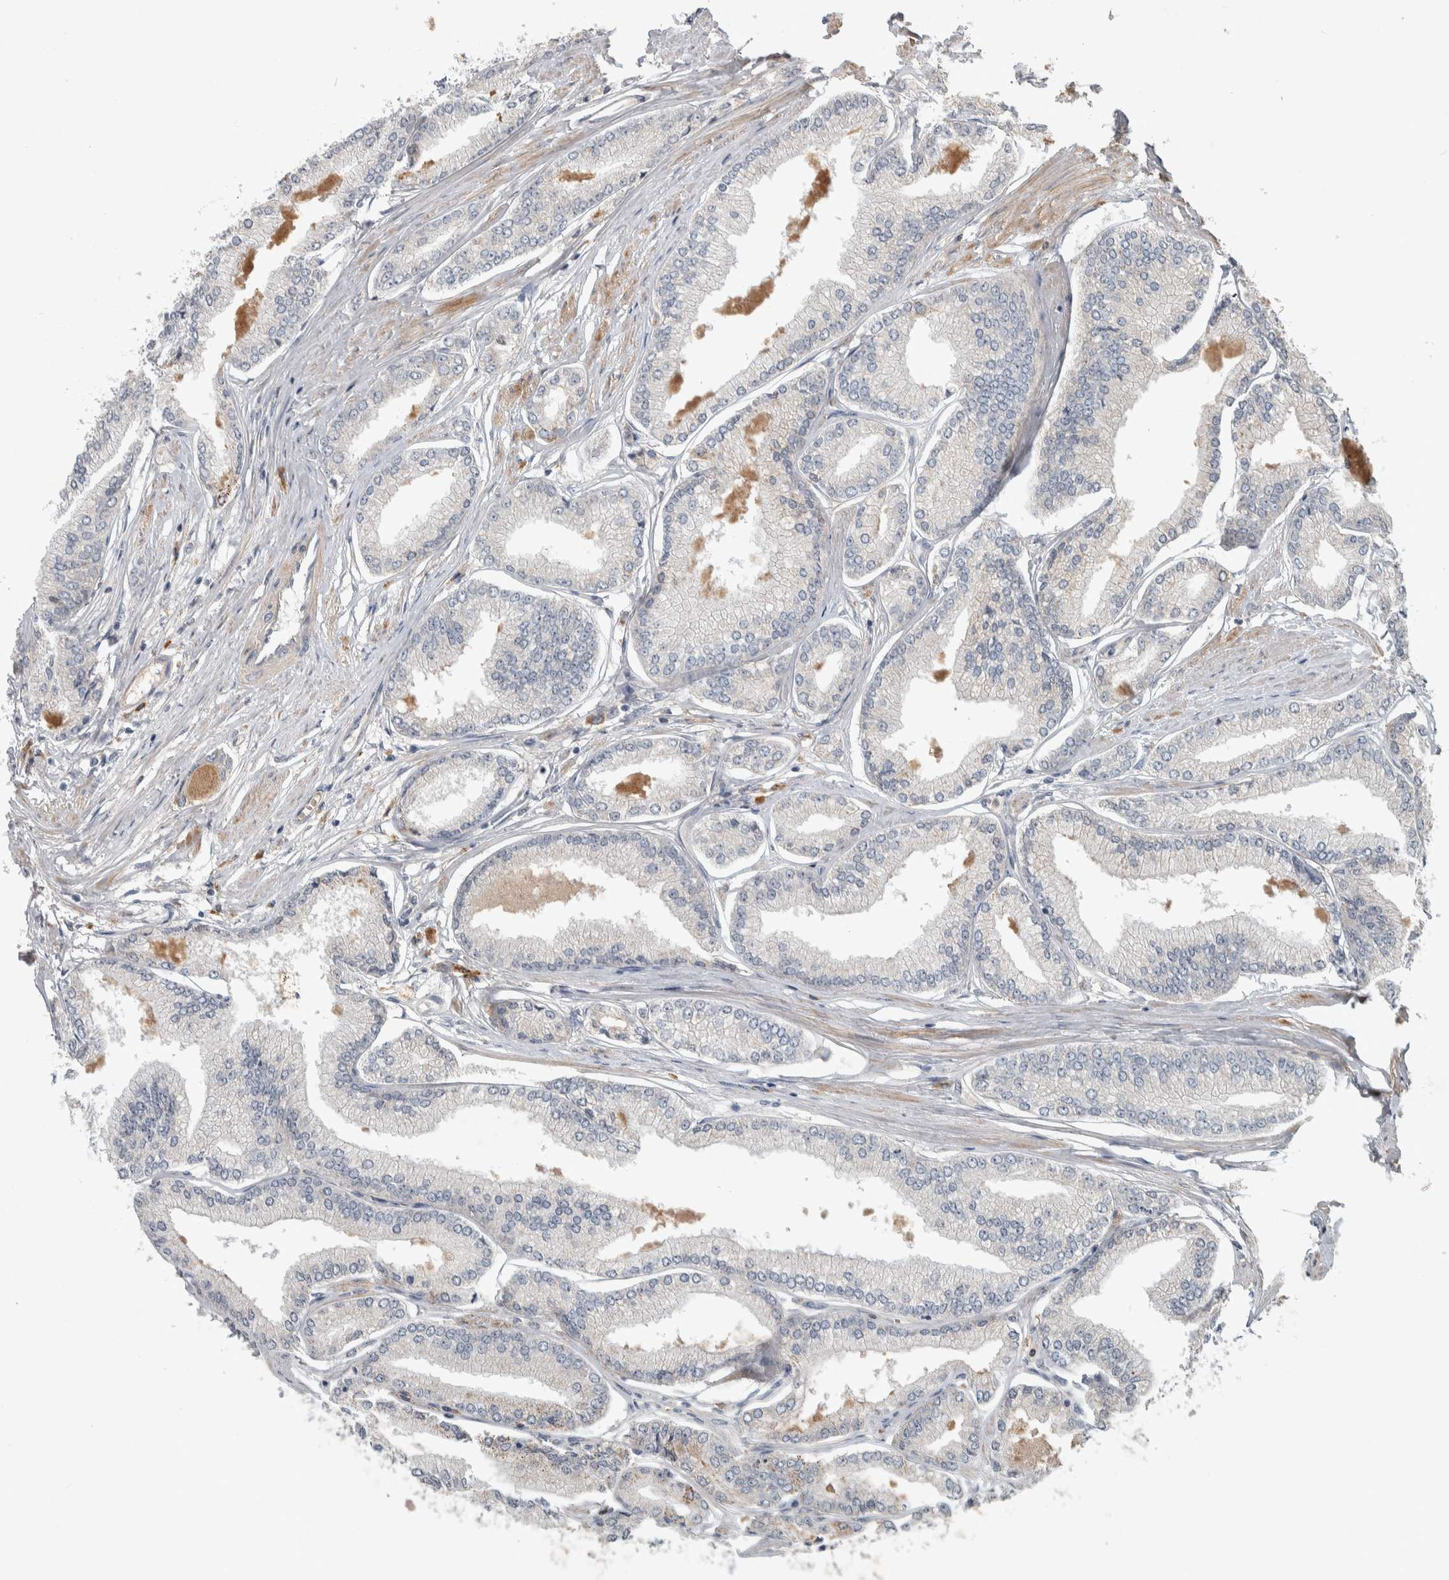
{"staining": {"intensity": "negative", "quantity": "none", "location": "none"}, "tissue": "prostate cancer", "cell_type": "Tumor cells", "image_type": "cancer", "snomed": [{"axis": "morphology", "description": "Adenocarcinoma, Low grade"}, {"axis": "topography", "description": "Prostate"}], "caption": "An image of human adenocarcinoma (low-grade) (prostate) is negative for staining in tumor cells.", "gene": "CHRM3", "patient": {"sex": "male", "age": 52}}